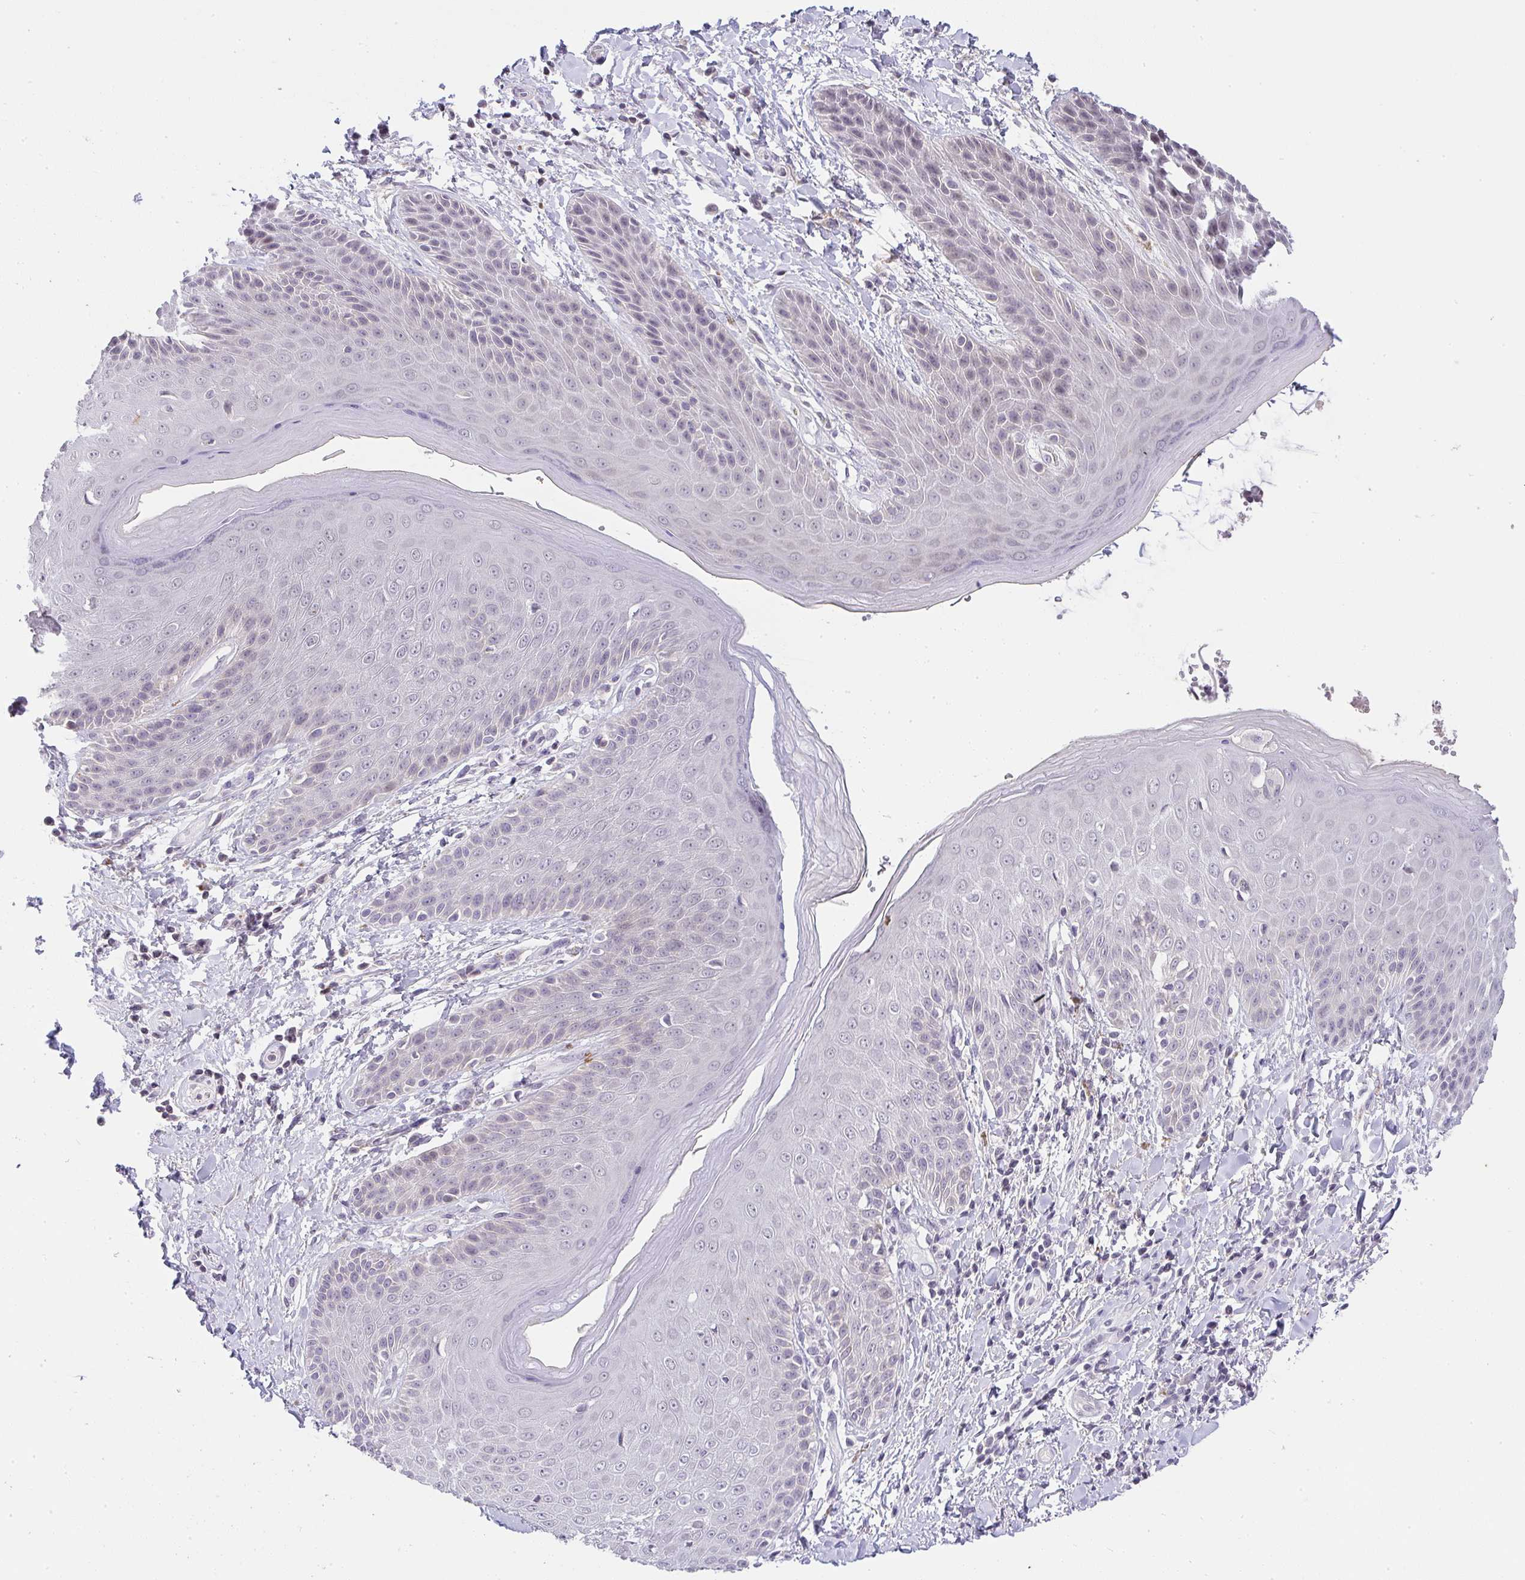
{"staining": {"intensity": "negative", "quantity": "none", "location": "none"}, "tissue": "skin", "cell_type": "Epidermal cells", "image_type": "normal", "snomed": [{"axis": "morphology", "description": "Normal tissue, NOS"}, {"axis": "topography", "description": "Anal"}, {"axis": "topography", "description": "Peripheral nerve tissue"}], "caption": "Immunohistochemistry (IHC) image of unremarkable skin stained for a protein (brown), which demonstrates no staining in epidermal cells. (DAB immunohistochemistry visualized using brightfield microscopy, high magnification).", "gene": "CACNA1S", "patient": {"sex": "male", "age": 51}}